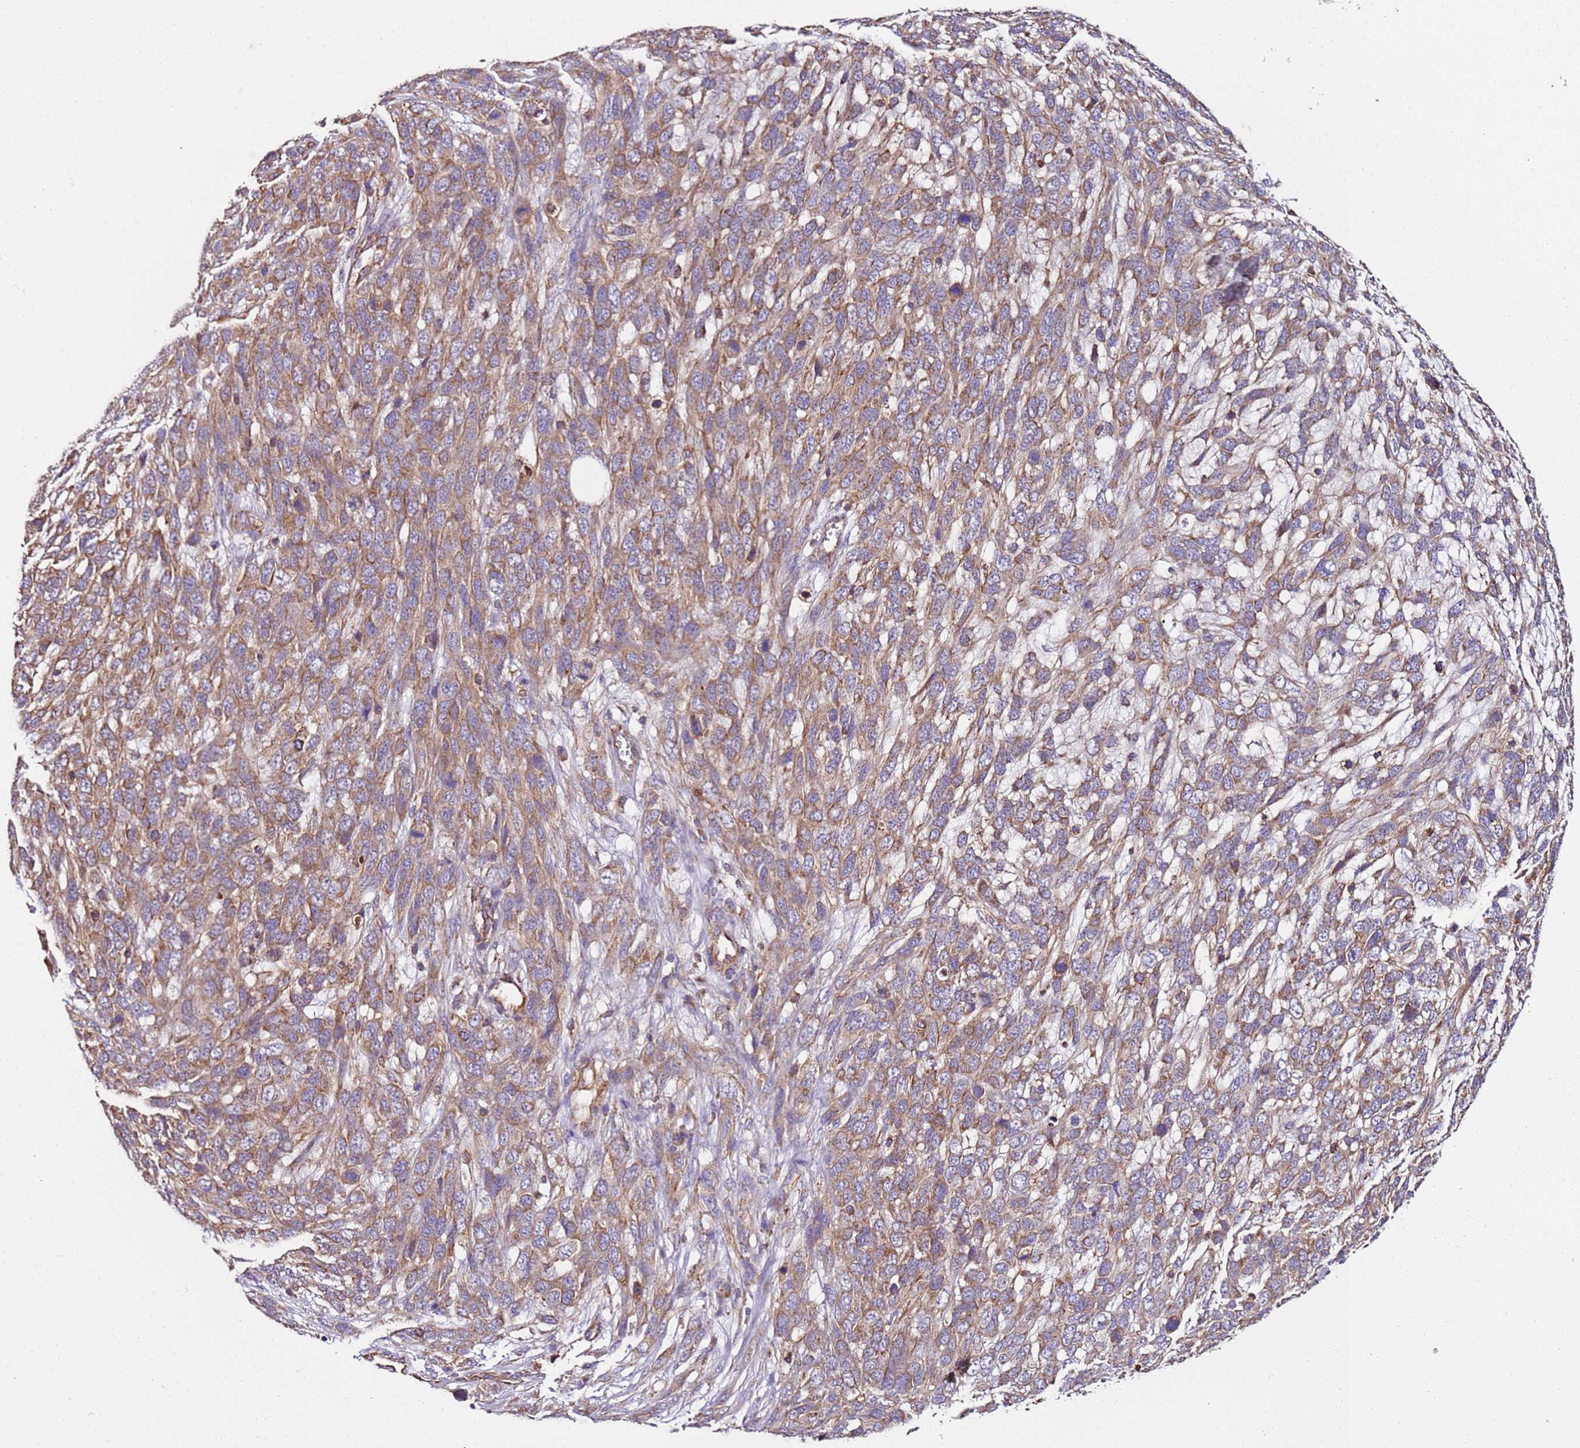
{"staining": {"intensity": "moderate", "quantity": ">75%", "location": "cytoplasmic/membranous"}, "tissue": "melanoma", "cell_type": "Tumor cells", "image_type": "cancer", "snomed": [{"axis": "morphology", "description": "Normal morphology"}, {"axis": "morphology", "description": "Malignant melanoma, NOS"}, {"axis": "topography", "description": "Skin"}], "caption": "This micrograph exhibits malignant melanoma stained with immunohistochemistry (IHC) to label a protein in brown. The cytoplasmic/membranous of tumor cells show moderate positivity for the protein. Nuclei are counter-stained blue.", "gene": "RMND5A", "patient": {"sex": "female", "age": 72}}